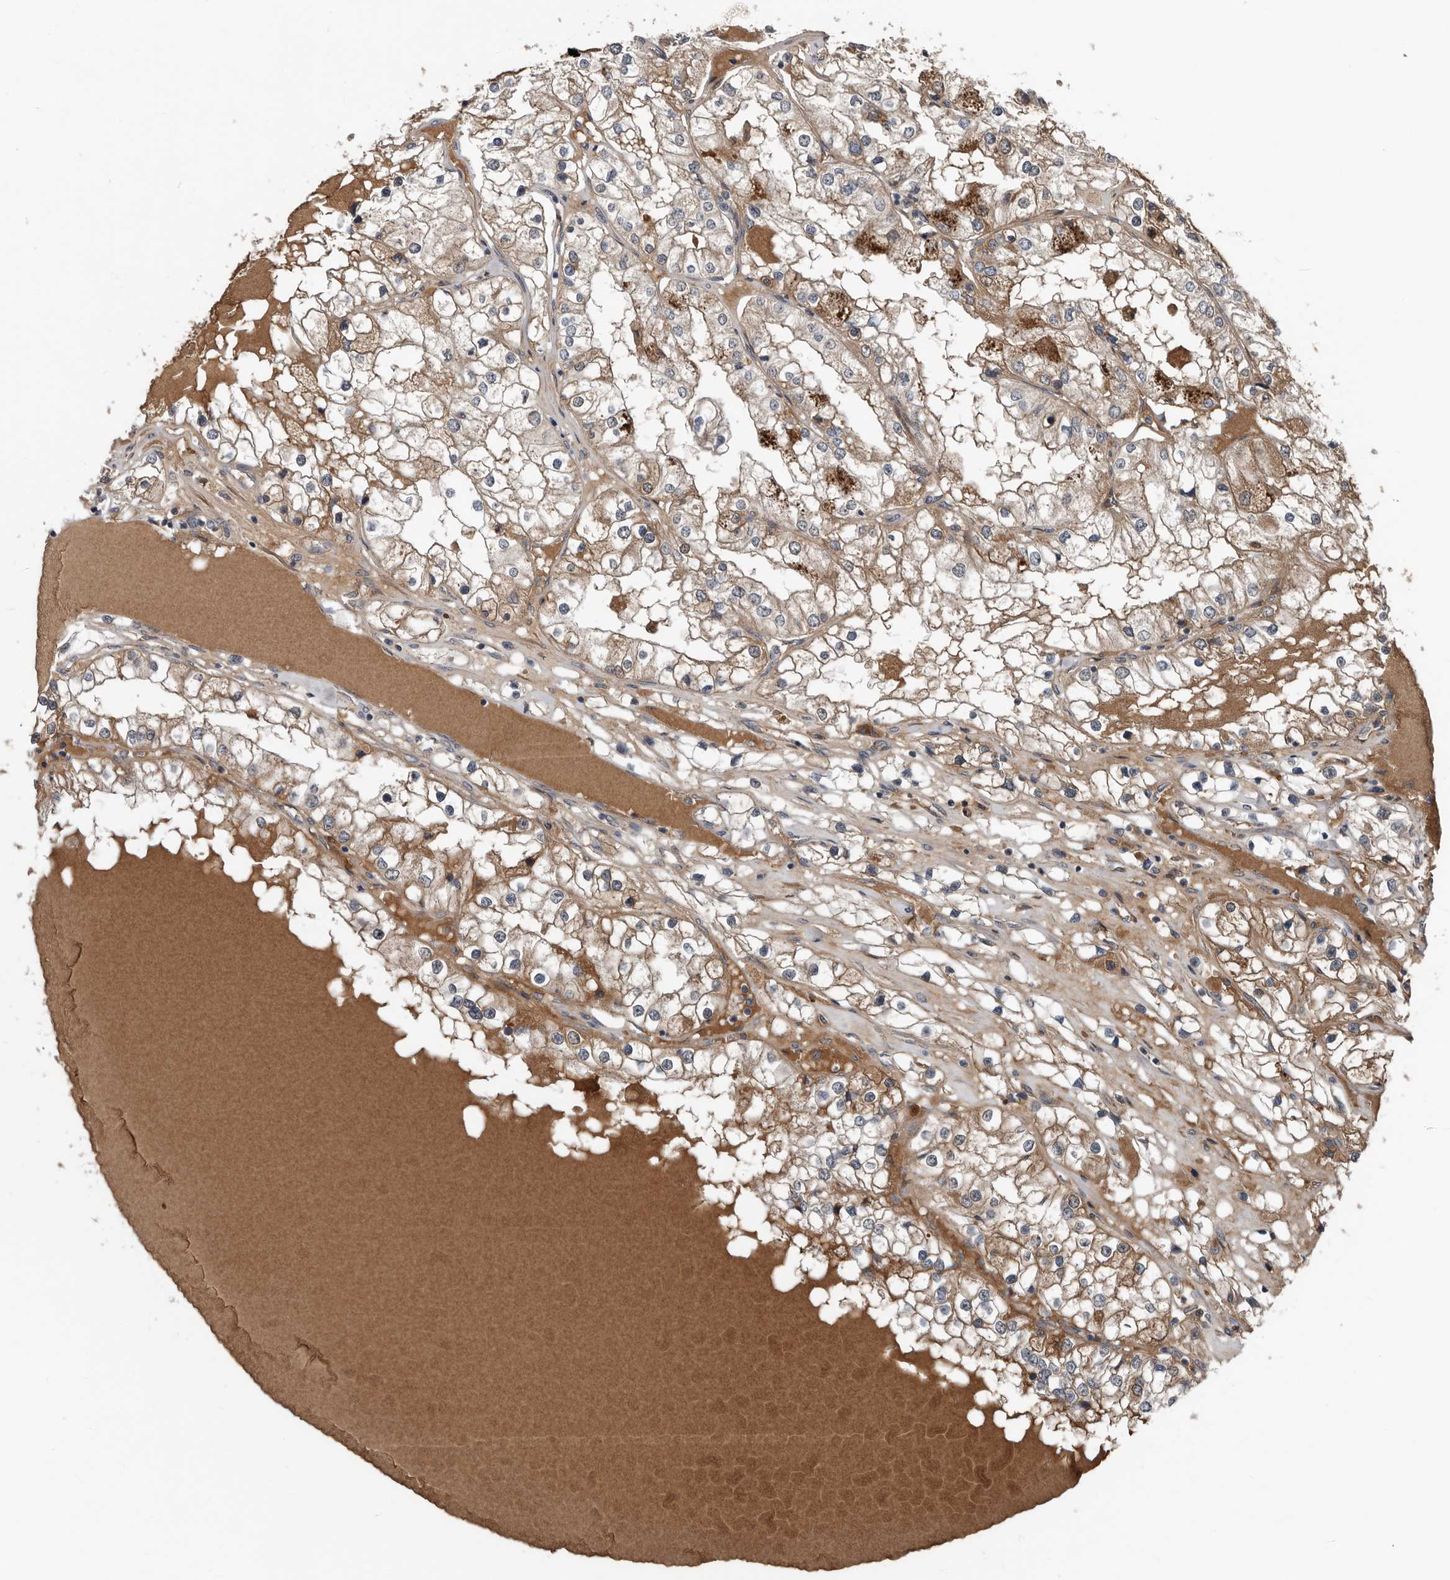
{"staining": {"intensity": "moderate", "quantity": ">75%", "location": "cytoplasmic/membranous"}, "tissue": "renal cancer", "cell_type": "Tumor cells", "image_type": "cancer", "snomed": [{"axis": "morphology", "description": "Adenocarcinoma, NOS"}, {"axis": "topography", "description": "Kidney"}], "caption": "This is an image of IHC staining of adenocarcinoma (renal), which shows moderate staining in the cytoplasmic/membranous of tumor cells.", "gene": "DNAJB4", "patient": {"sex": "male", "age": 68}}